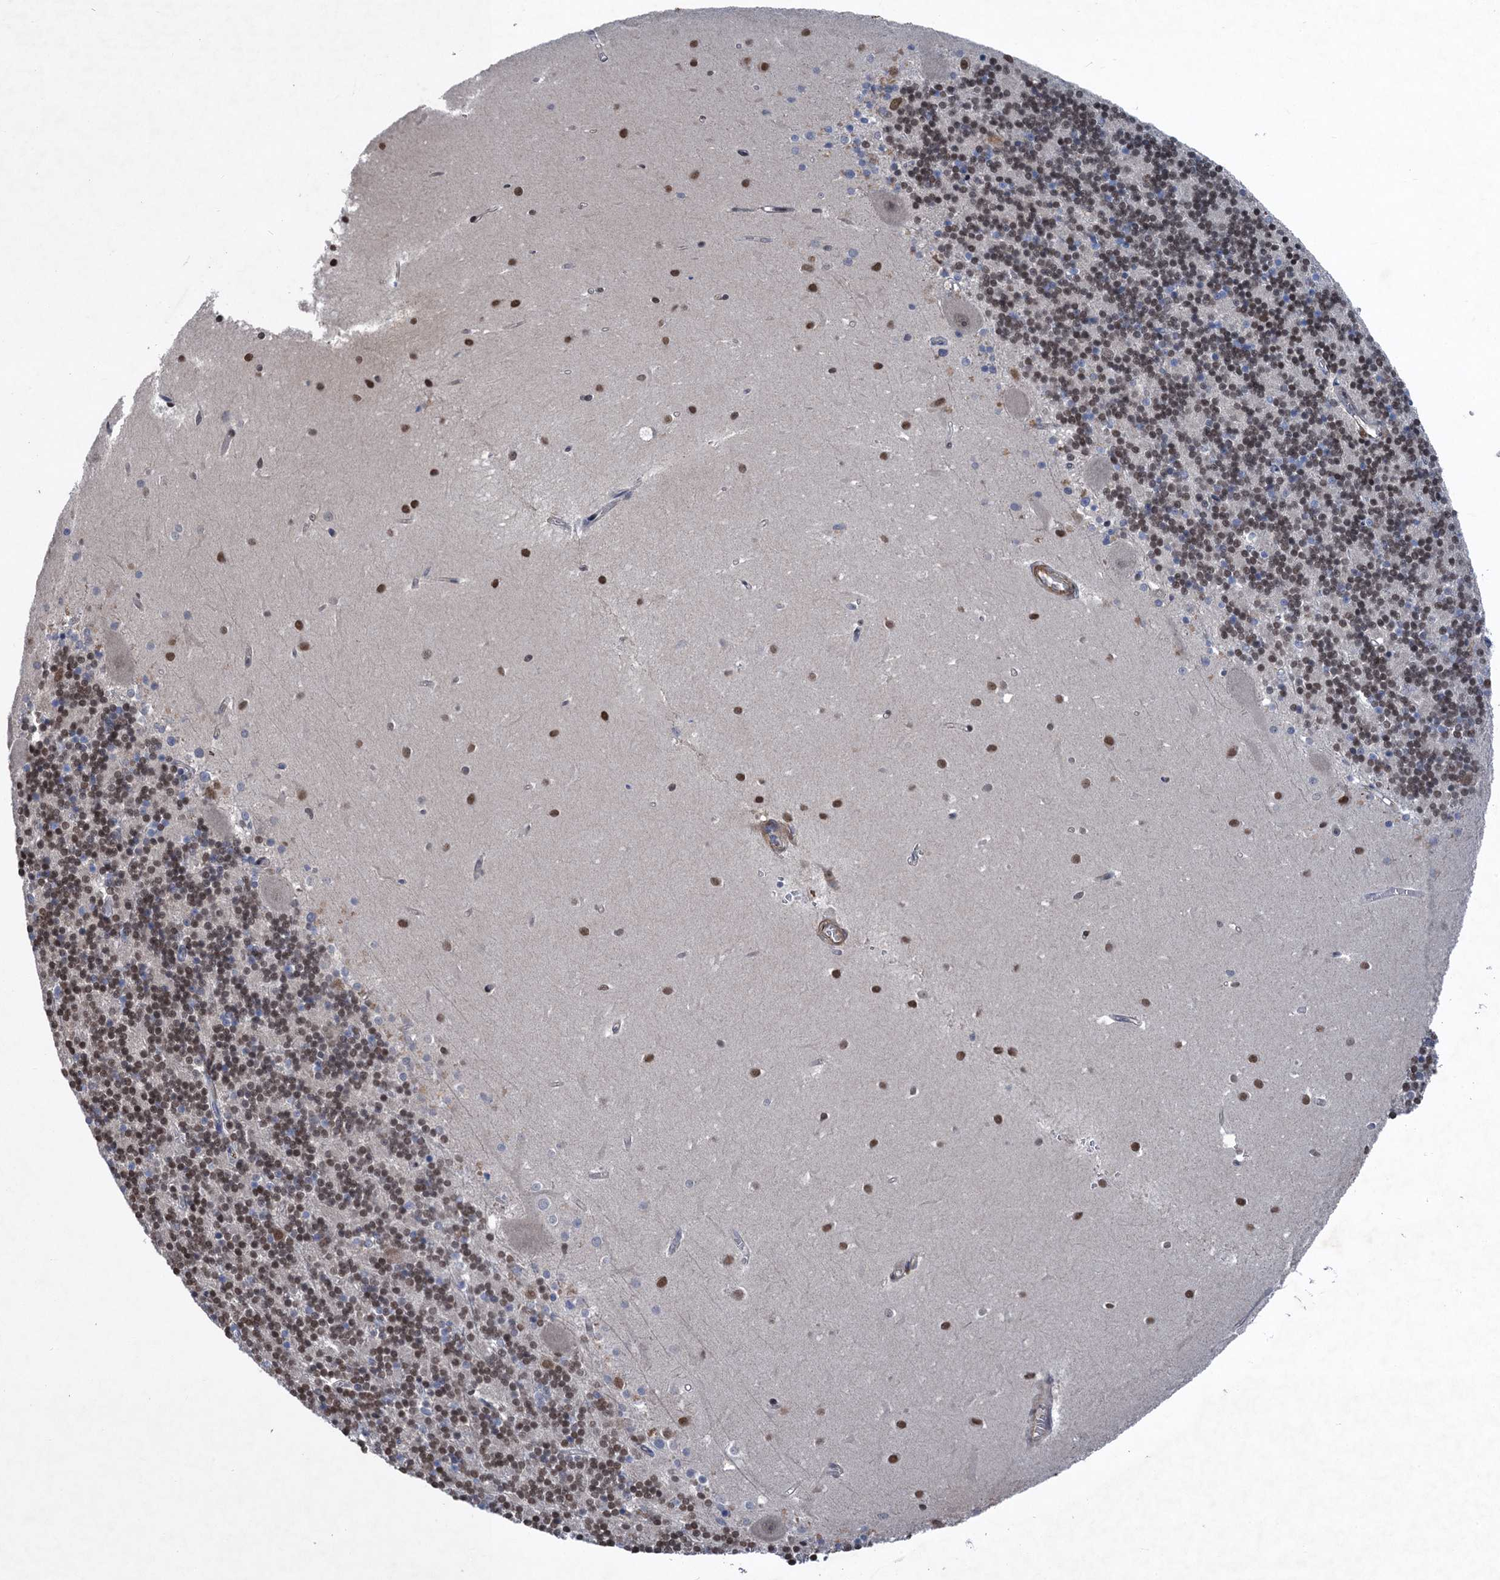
{"staining": {"intensity": "weak", "quantity": "25%-75%", "location": "nuclear"}, "tissue": "cerebellum", "cell_type": "Cells in granular layer", "image_type": "normal", "snomed": [{"axis": "morphology", "description": "Normal tissue, NOS"}, {"axis": "topography", "description": "Cerebellum"}], "caption": "A micrograph of cerebellum stained for a protein demonstrates weak nuclear brown staining in cells in granular layer.", "gene": "TTC31", "patient": {"sex": "male", "age": 54}}